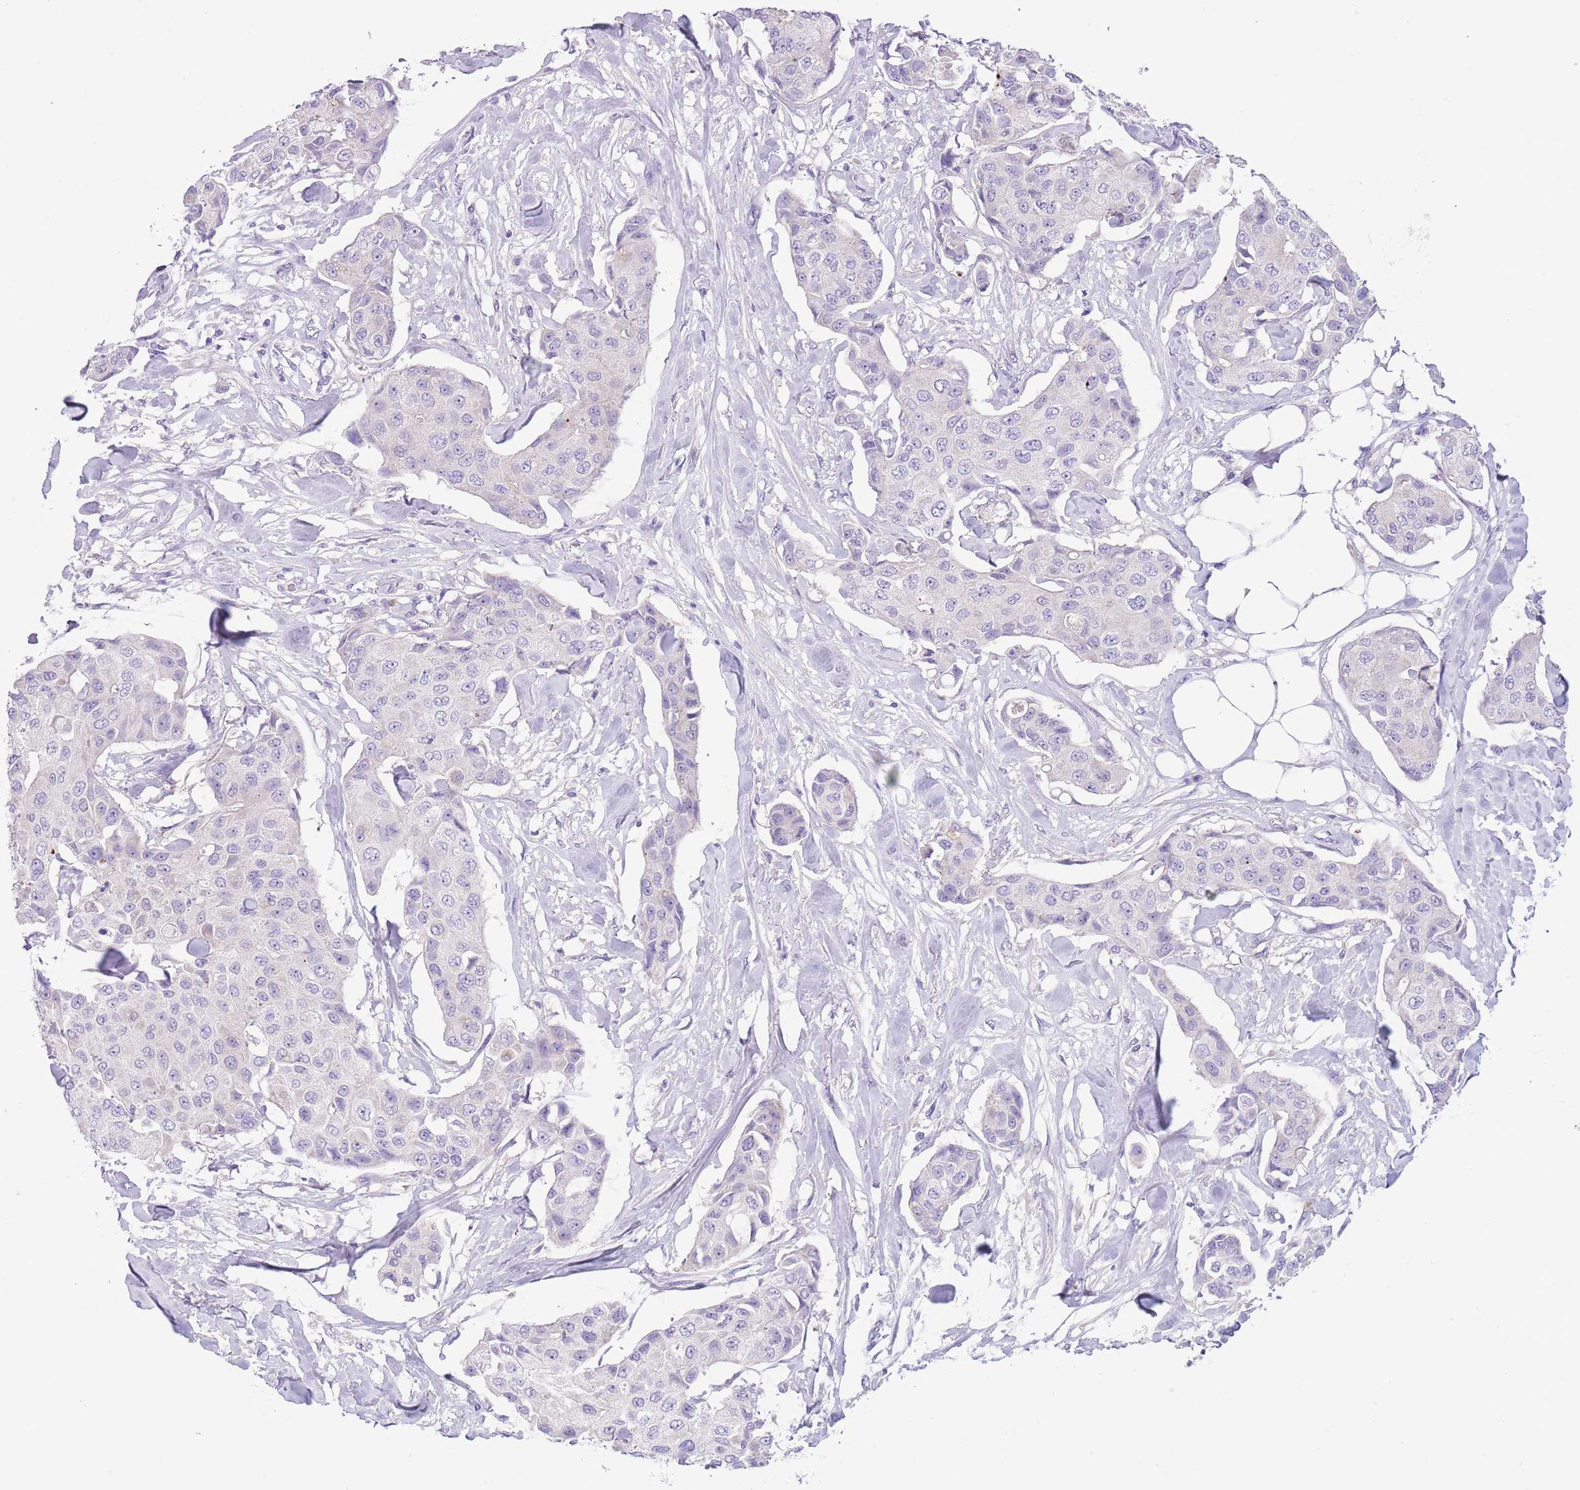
{"staining": {"intensity": "negative", "quantity": "none", "location": "none"}, "tissue": "breast cancer", "cell_type": "Tumor cells", "image_type": "cancer", "snomed": [{"axis": "morphology", "description": "Duct carcinoma"}, {"axis": "topography", "description": "Breast"}, {"axis": "topography", "description": "Lymph node"}], "caption": "Micrograph shows no significant protein expression in tumor cells of breast cancer (infiltrating ductal carcinoma).", "gene": "OR6M1", "patient": {"sex": "female", "age": 80}}